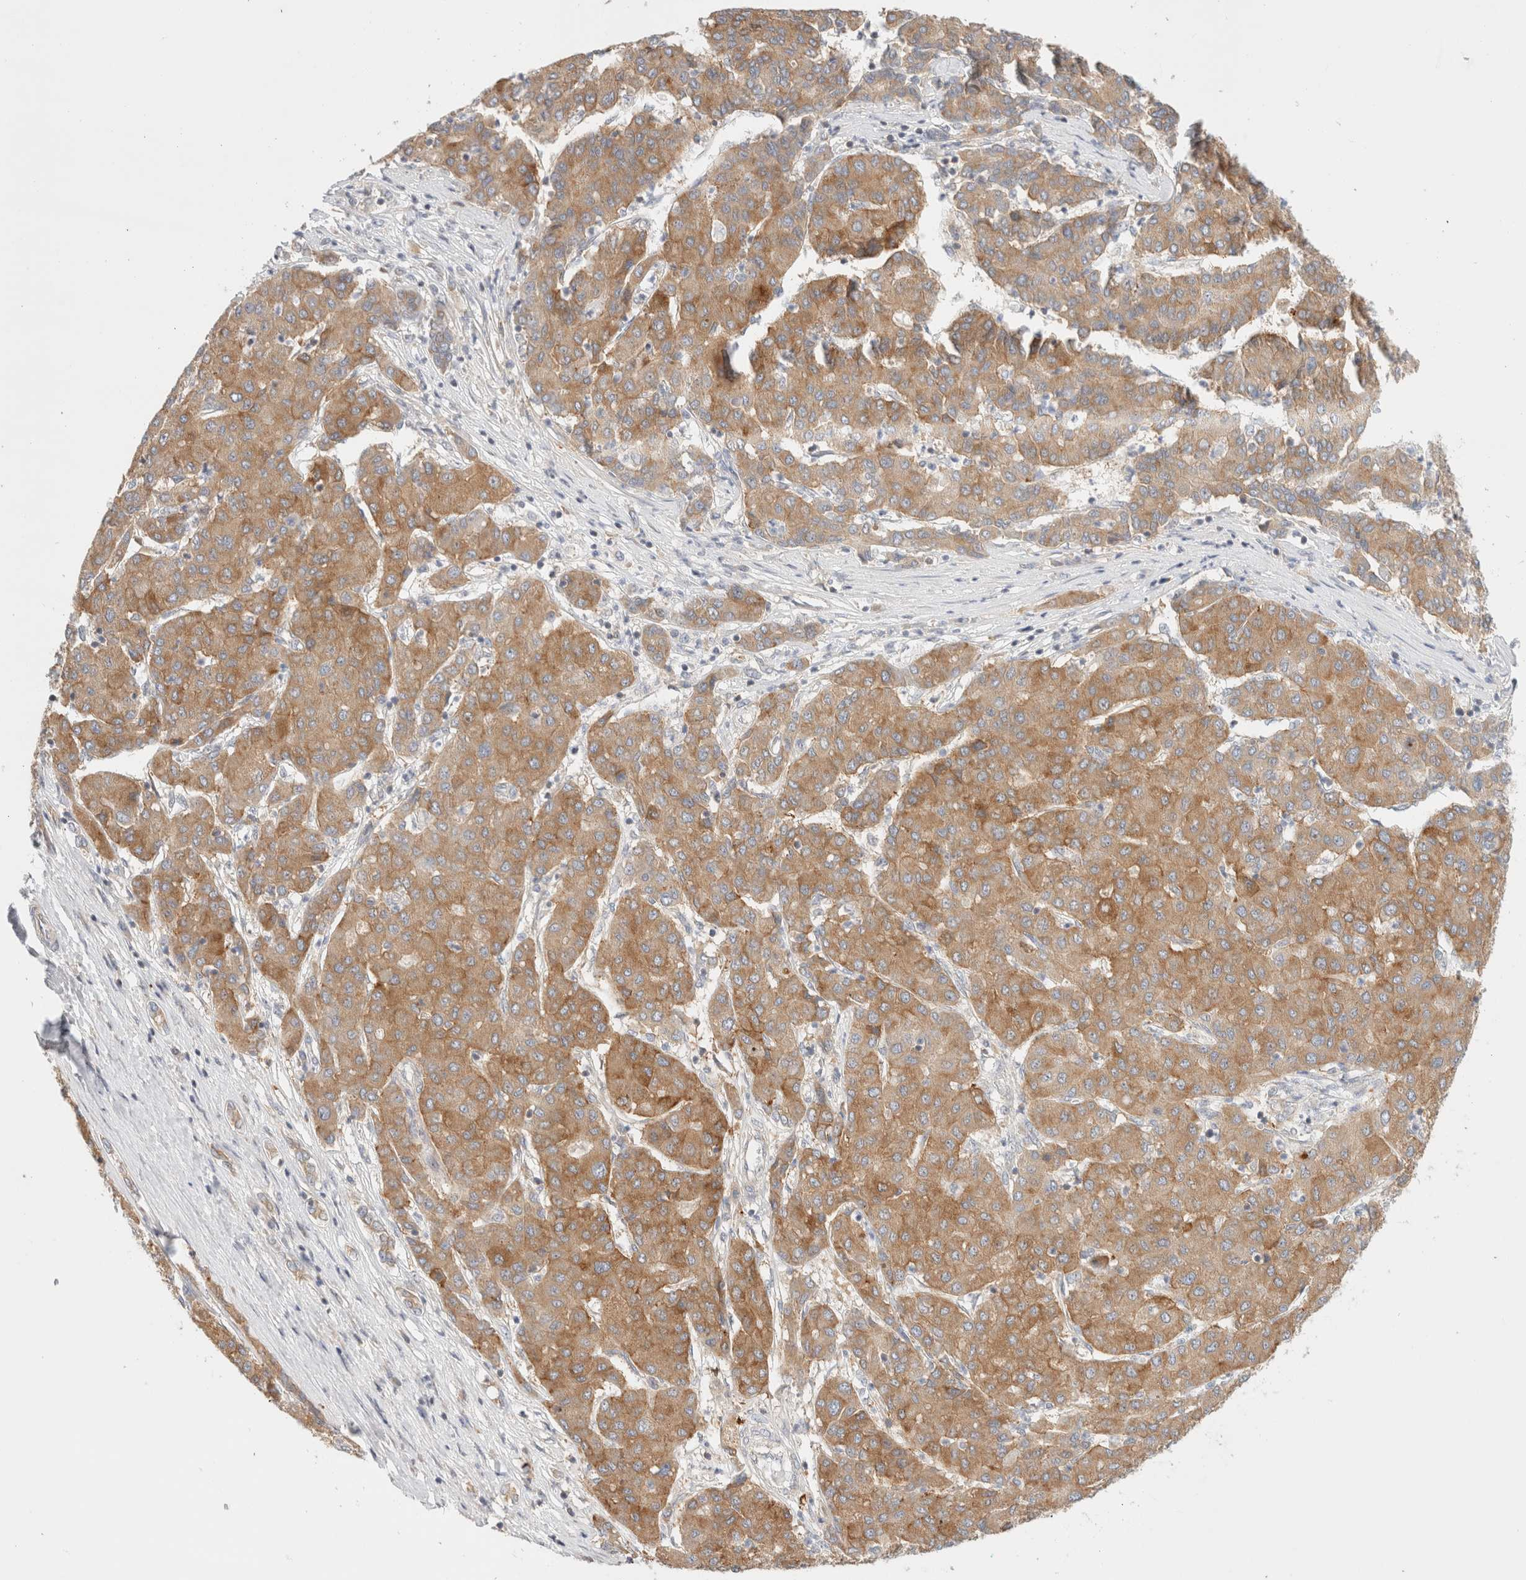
{"staining": {"intensity": "moderate", "quantity": ">75%", "location": "cytoplasmic/membranous"}, "tissue": "liver cancer", "cell_type": "Tumor cells", "image_type": "cancer", "snomed": [{"axis": "morphology", "description": "Carcinoma, Hepatocellular, NOS"}, {"axis": "topography", "description": "Liver"}], "caption": "Liver hepatocellular carcinoma tissue displays moderate cytoplasmic/membranous positivity in about >75% of tumor cells Using DAB (3,3'-diaminobenzidine) (brown) and hematoxylin (blue) stains, captured at high magnification using brightfield microscopy.", "gene": "MRM3", "patient": {"sex": "male", "age": 65}}